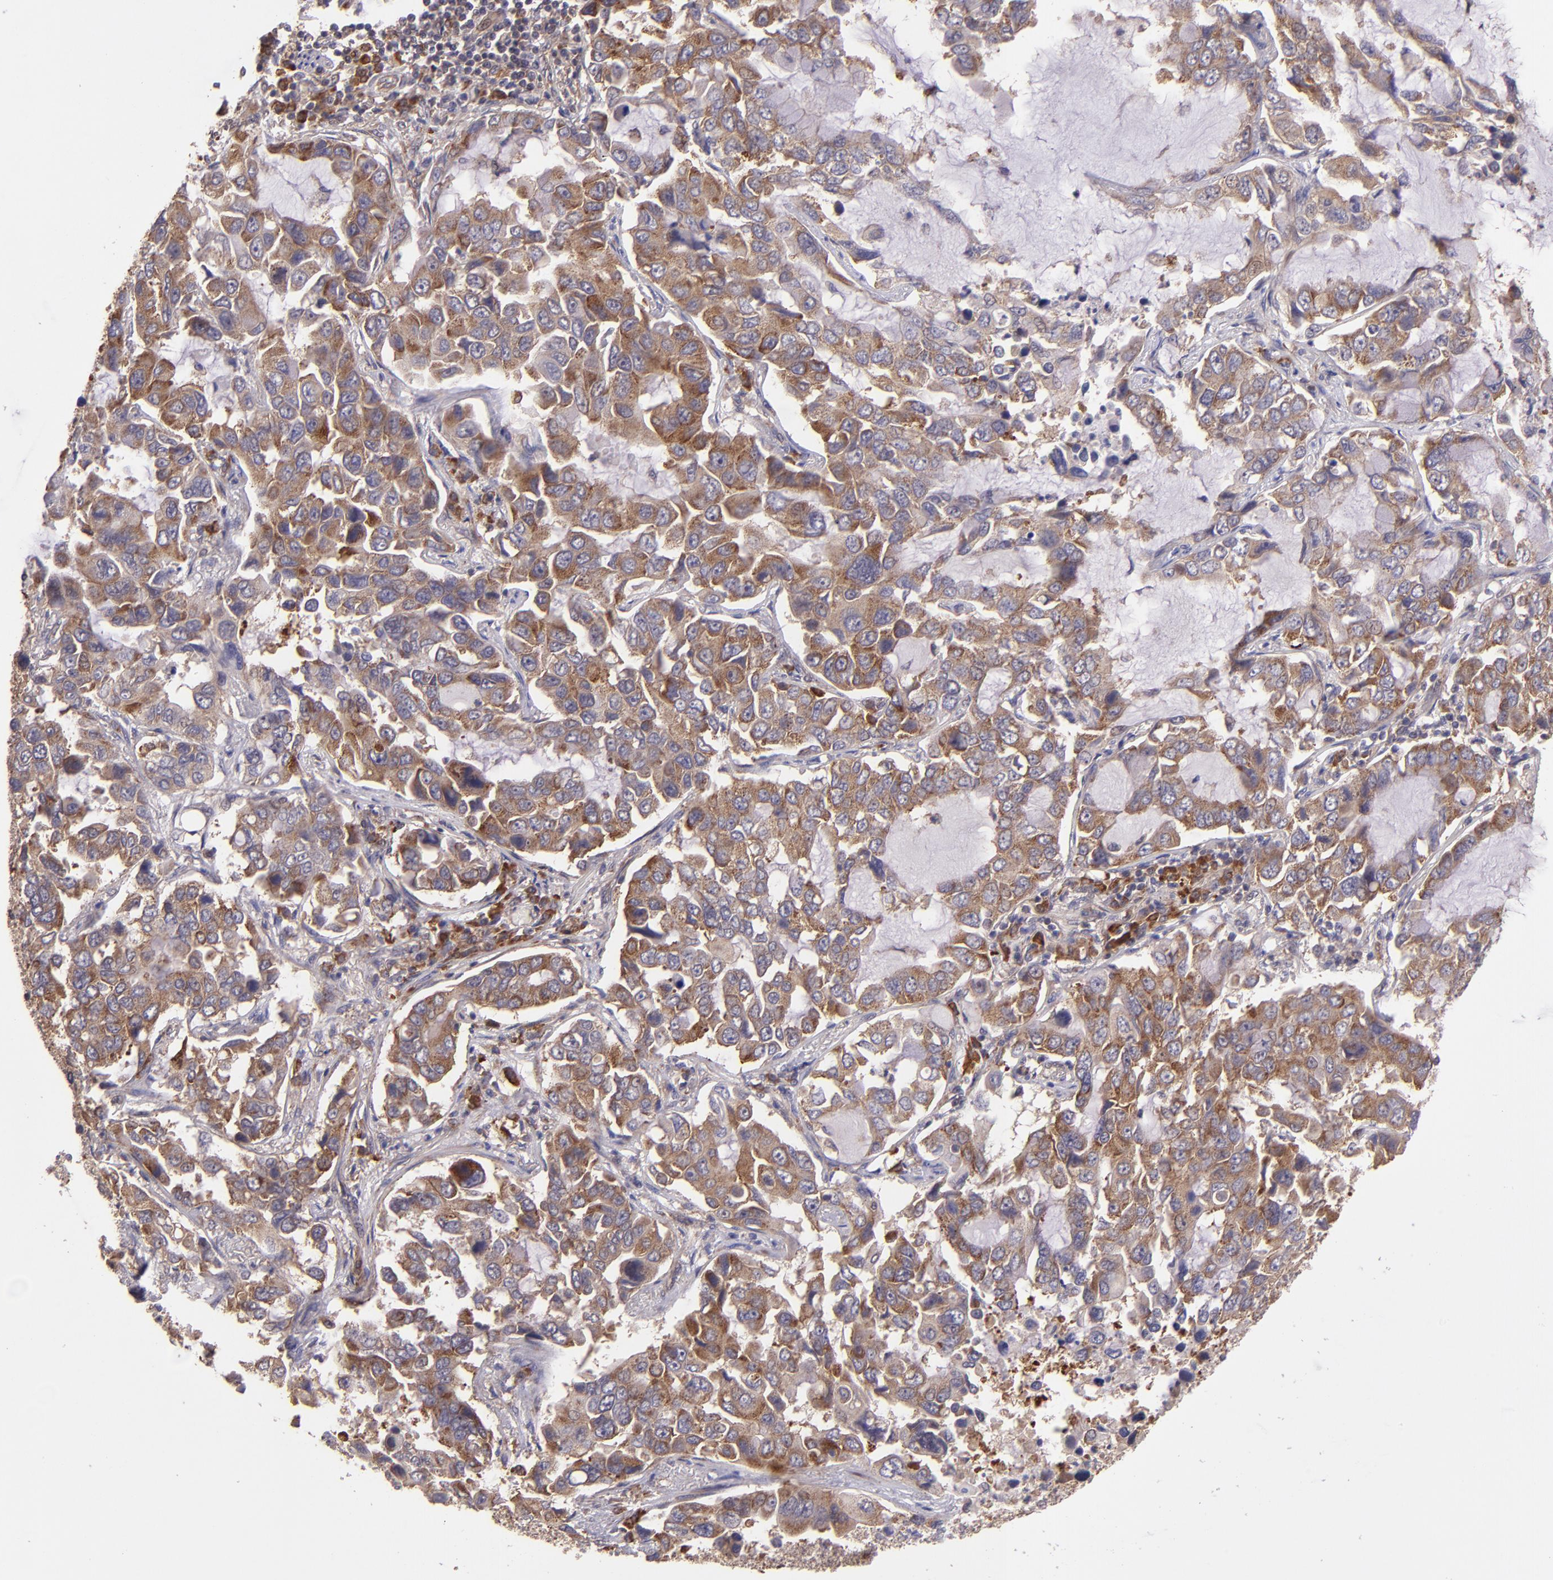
{"staining": {"intensity": "strong", "quantity": ">75%", "location": "cytoplasmic/membranous"}, "tissue": "lung cancer", "cell_type": "Tumor cells", "image_type": "cancer", "snomed": [{"axis": "morphology", "description": "Adenocarcinoma, NOS"}, {"axis": "topography", "description": "Lung"}], "caption": "Lung adenocarcinoma stained for a protein displays strong cytoplasmic/membranous positivity in tumor cells.", "gene": "USP51", "patient": {"sex": "male", "age": 64}}